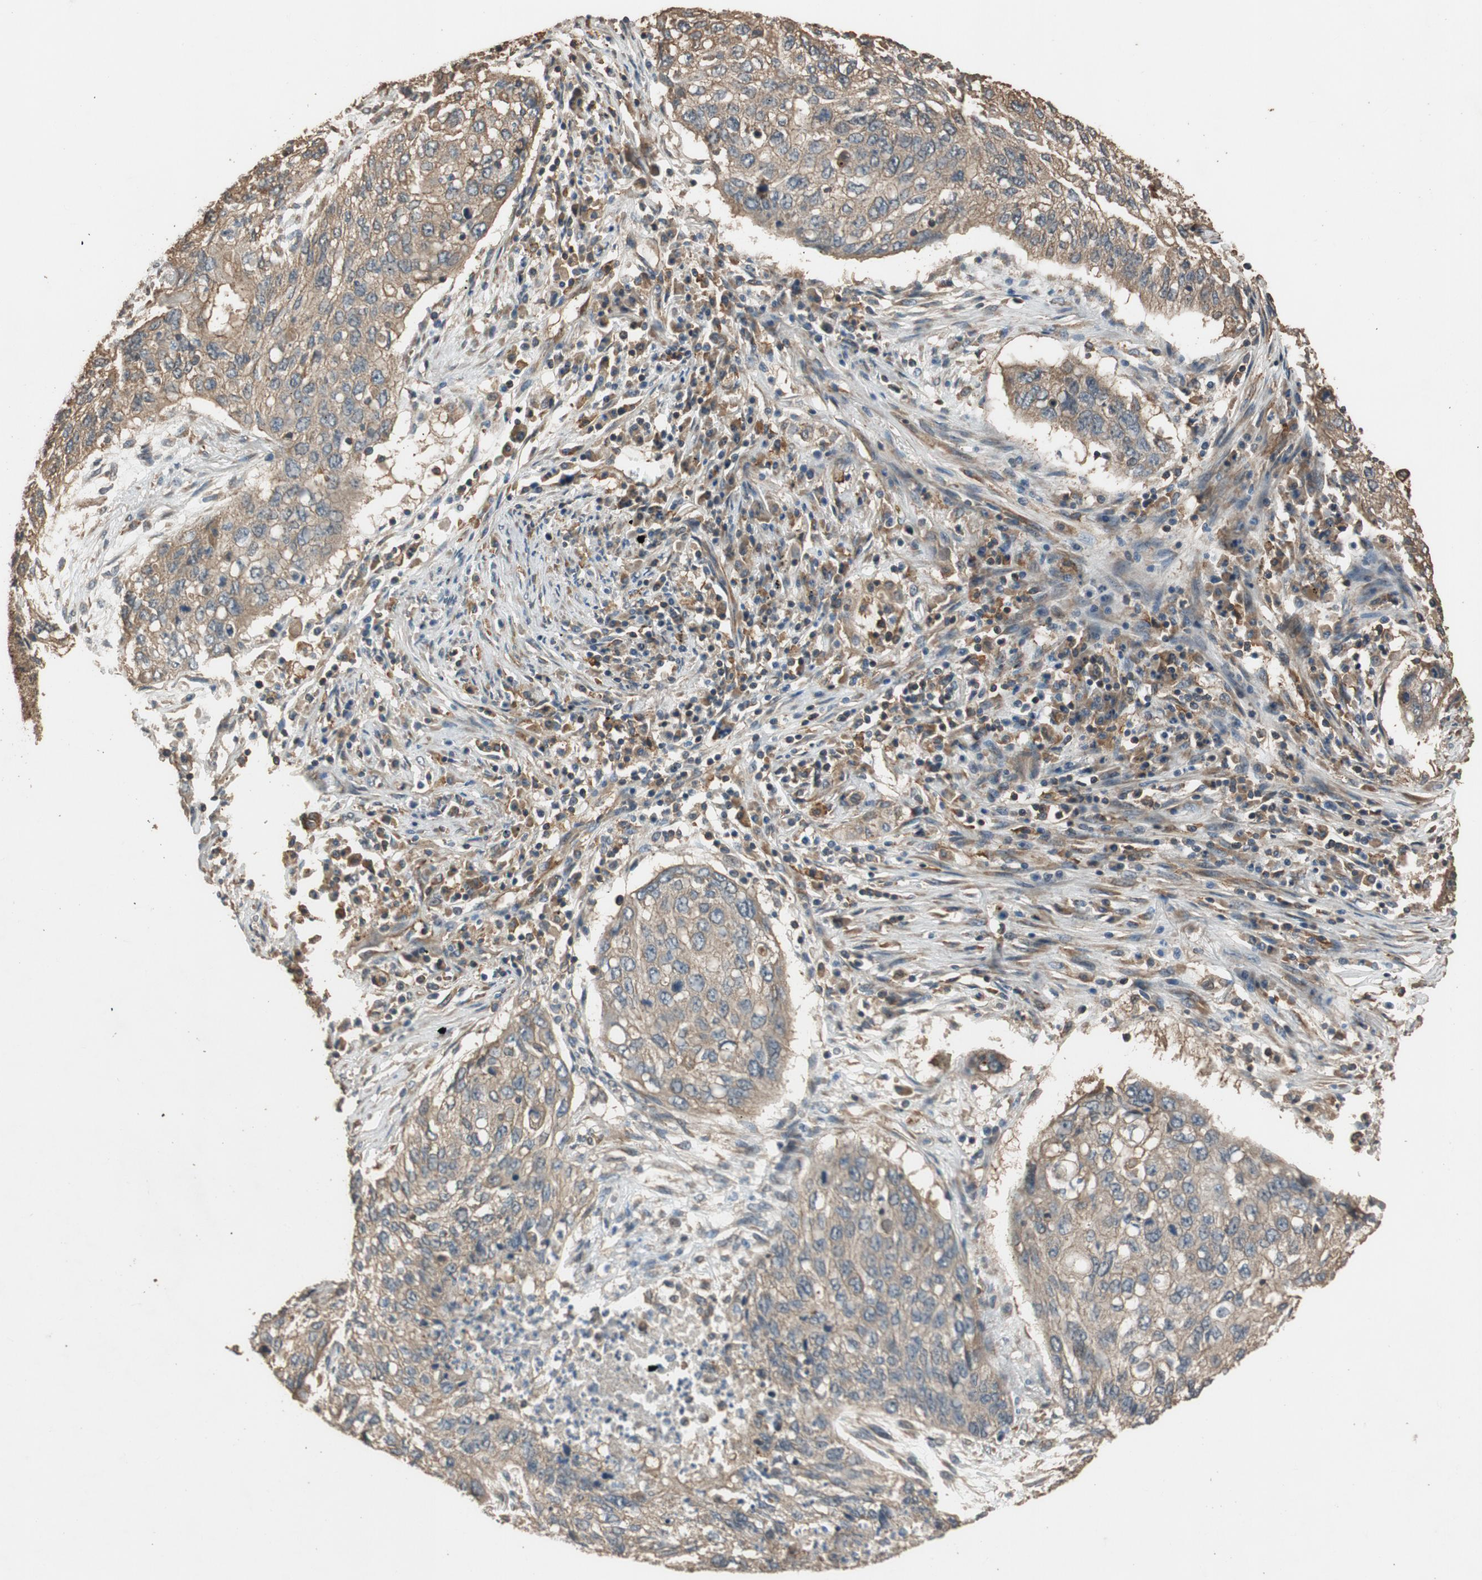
{"staining": {"intensity": "weak", "quantity": ">75%", "location": "cytoplasmic/membranous"}, "tissue": "lung cancer", "cell_type": "Tumor cells", "image_type": "cancer", "snomed": [{"axis": "morphology", "description": "Squamous cell carcinoma, NOS"}, {"axis": "topography", "description": "Lung"}], "caption": "Lung cancer stained with immunohistochemistry (IHC) demonstrates weak cytoplasmic/membranous positivity in approximately >75% of tumor cells.", "gene": "MST1R", "patient": {"sex": "female", "age": 63}}